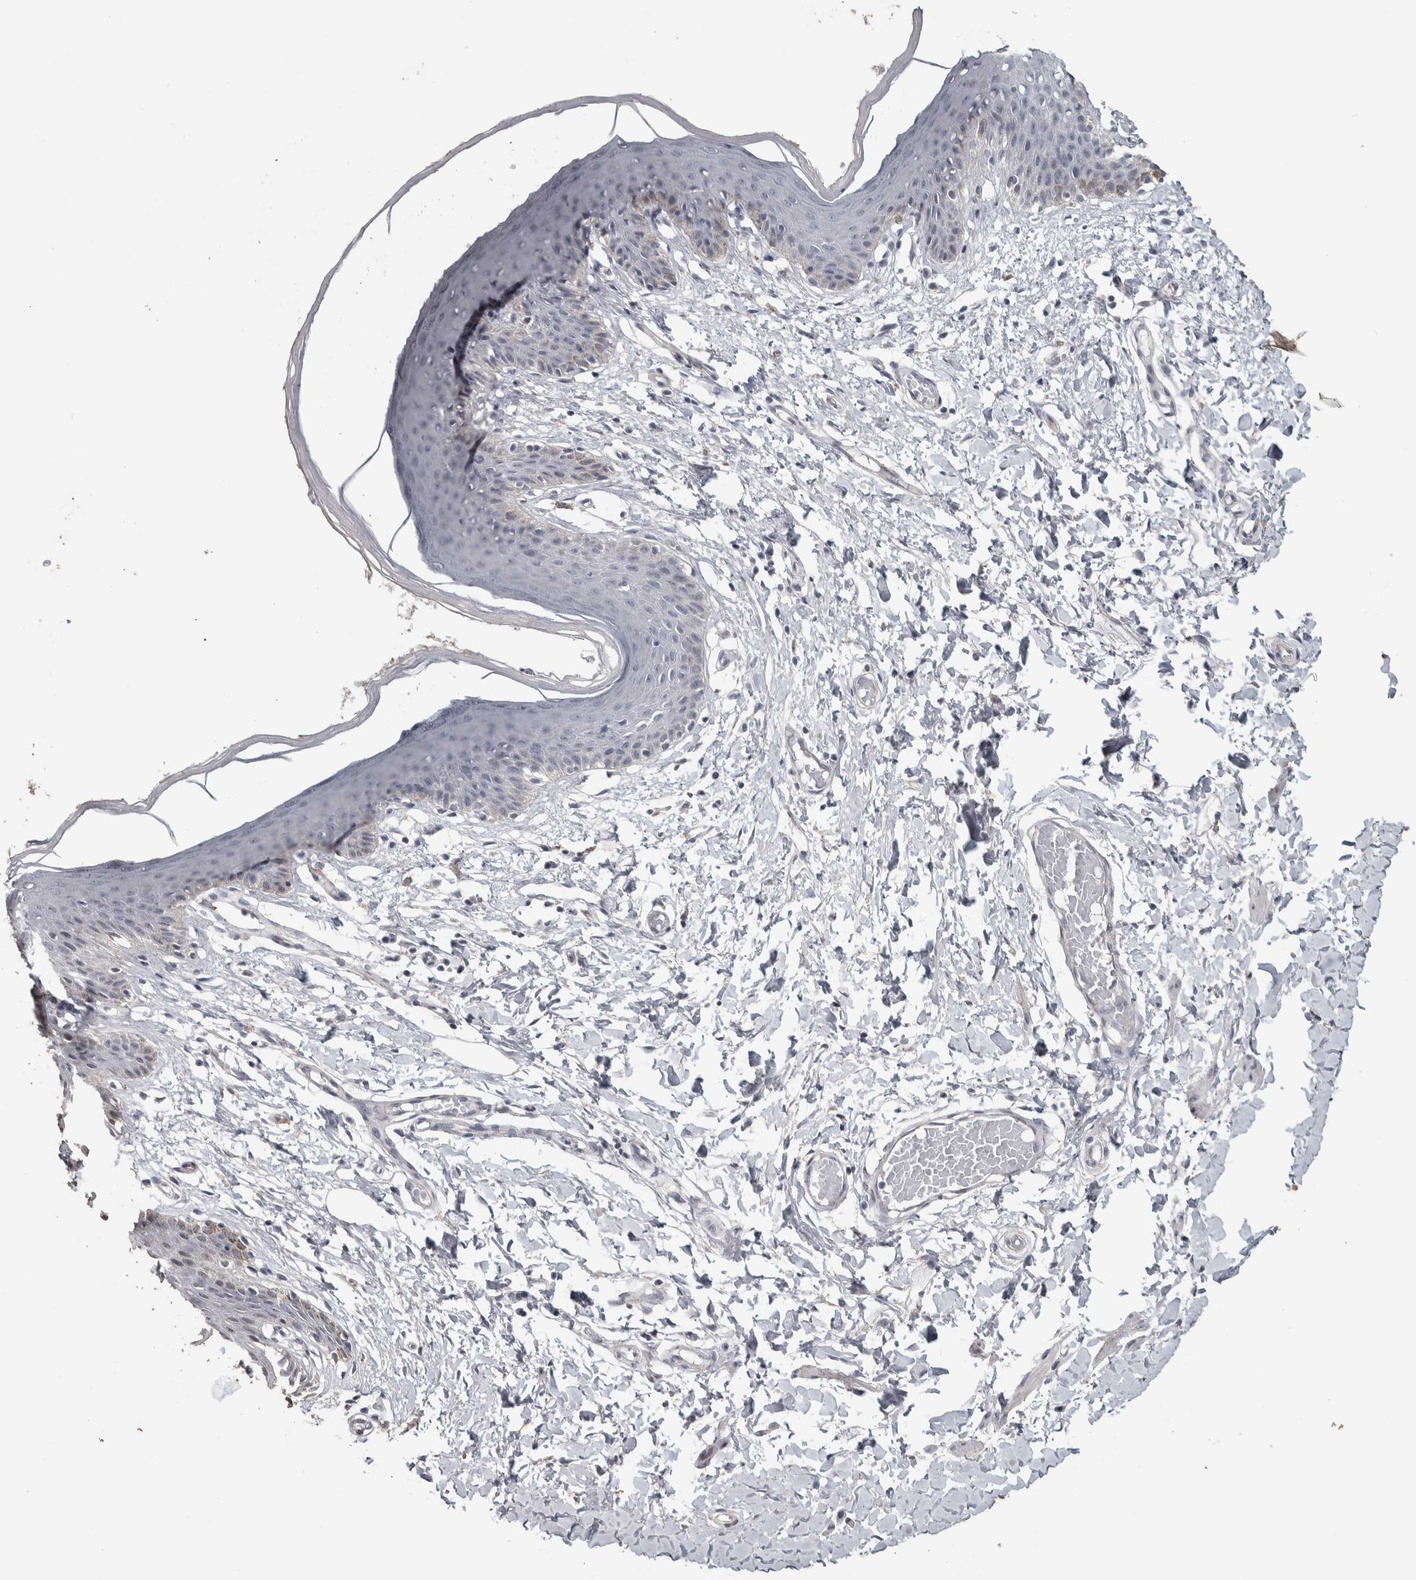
{"staining": {"intensity": "weak", "quantity": "<25%", "location": "cytoplasmic/membranous"}, "tissue": "skin", "cell_type": "Epidermal cells", "image_type": "normal", "snomed": [{"axis": "morphology", "description": "Normal tissue, NOS"}, {"axis": "topography", "description": "Vulva"}], "caption": "DAB immunohistochemical staining of normal skin displays no significant positivity in epidermal cells. Nuclei are stained in blue.", "gene": "NECAB1", "patient": {"sex": "female", "age": 66}}